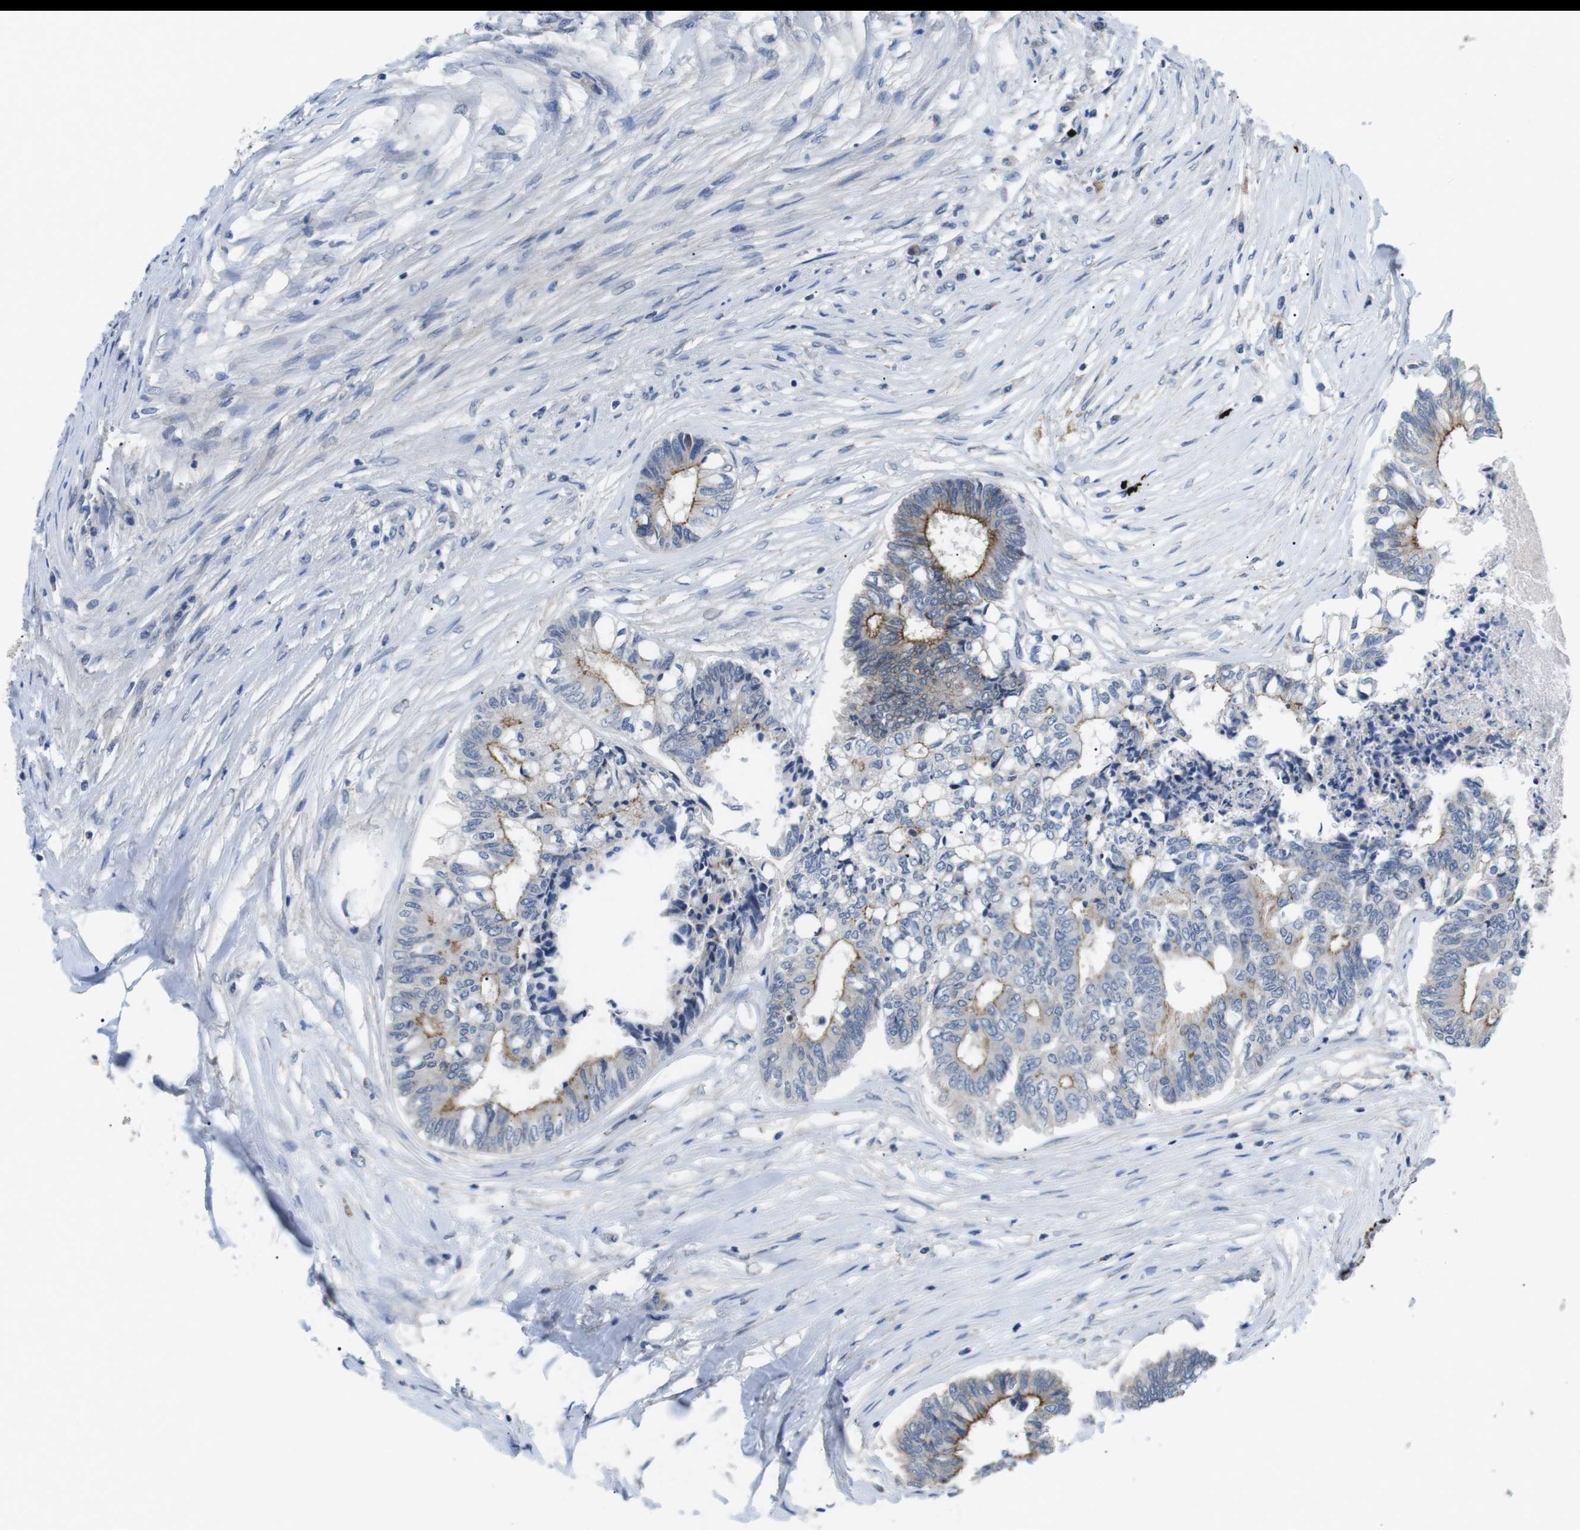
{"staining": {"intensity": "moderate", "quantity": "25%-75%", "location": "cytoplasmic/membranous"}, "tissue": "colorectal cancer", "cell_type": "Tumor cells", "image_type": "cancer", "snomed": [{"axis": "morphology", "description": "Adenocarcinoma, NOS"}, {"axis": "topography", "description": "Rectum"}], "caption": "IHC (DAB (3,3'-diaminobenzidine)) staining of colorectal cancer (adenocarcinoma) displays moderate cytoplasmic/membranous protein expression in about 25%-75% of tumor cells.", "gene": "NECTIN1", "patient": {"sex": "male", "age": 63}}